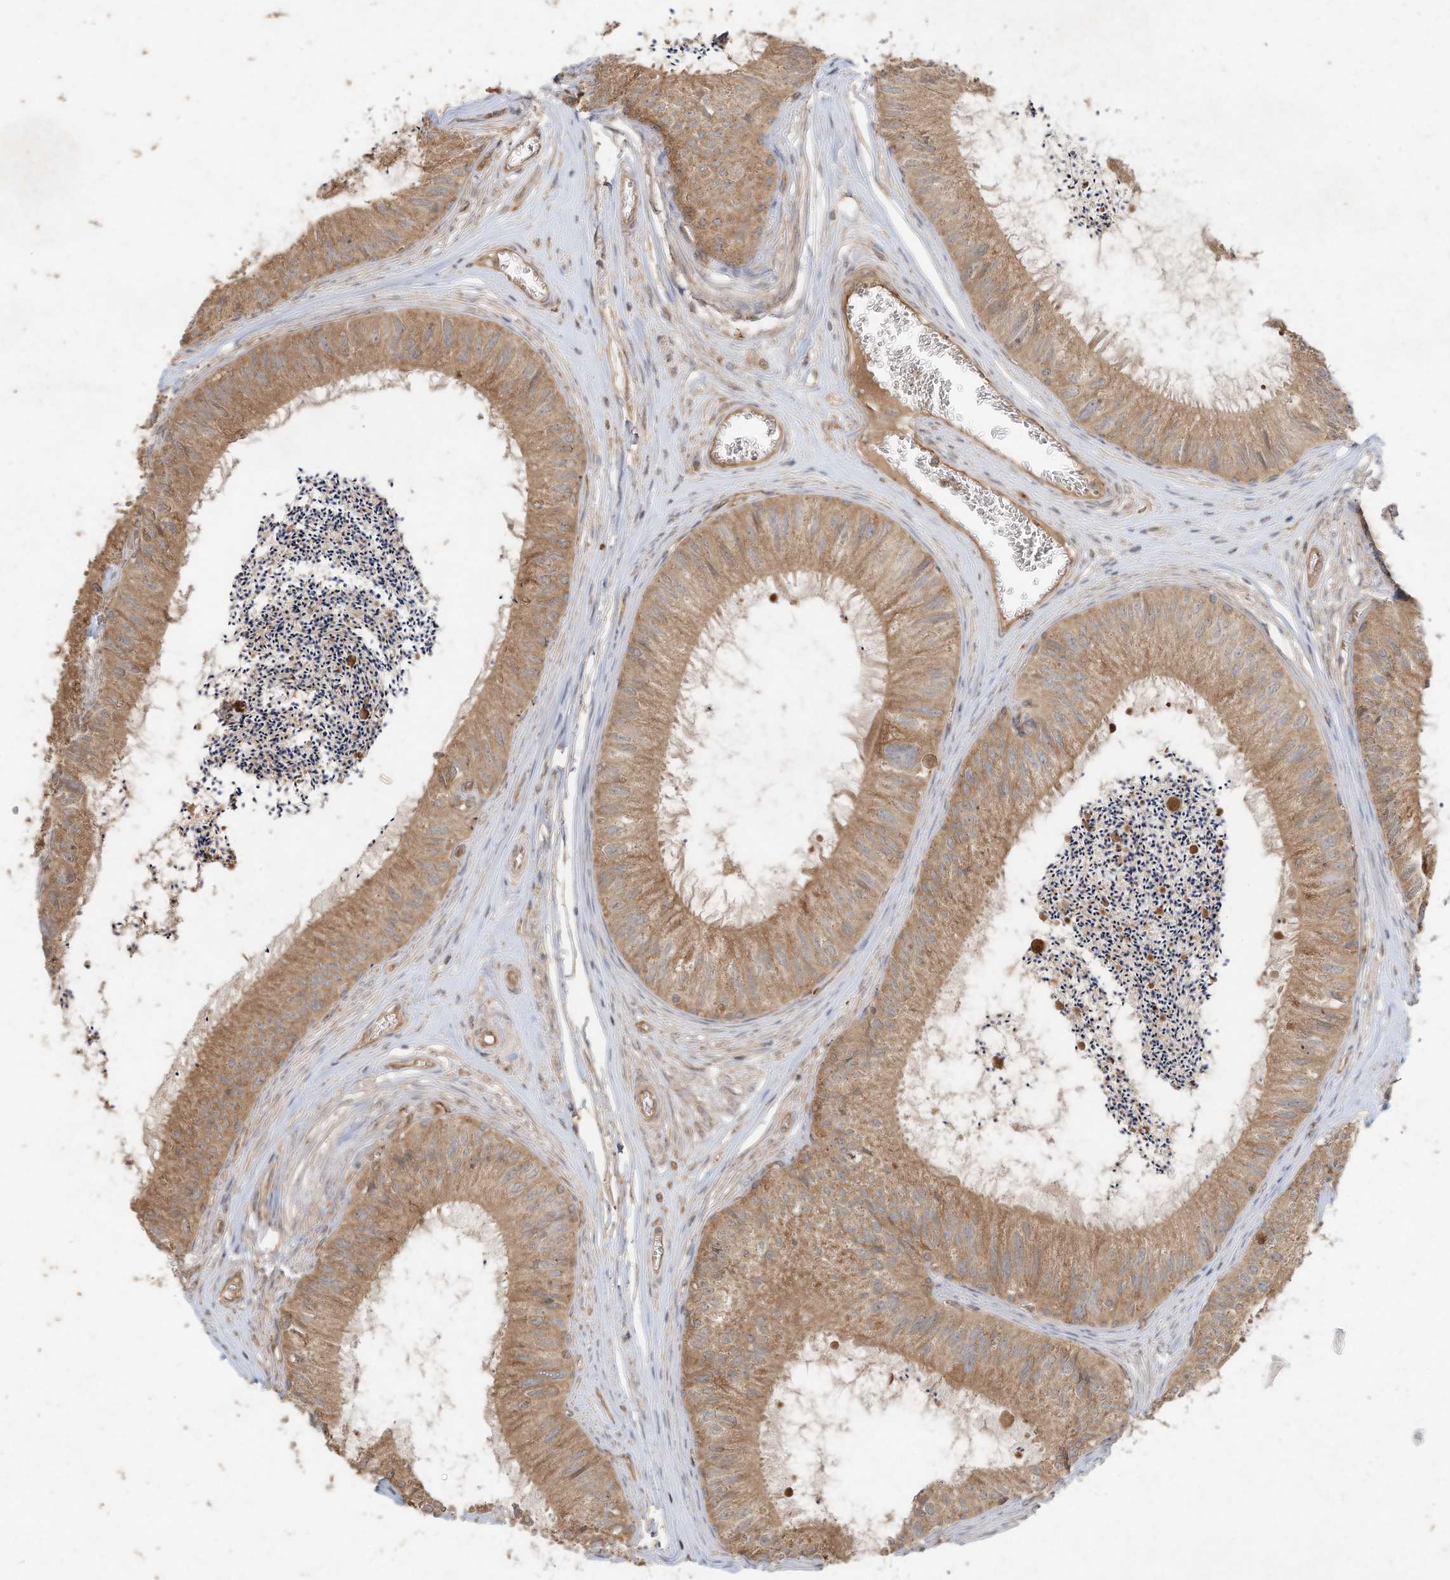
{"staining": {"intensity": "moderate", "quantity": ">75%", "location": "cytoplasmic/membranous"}, "tissue": "epididymis", "cell_type": "Glandular cells", "image_type": "normal", "snomed": [{"axis": "morphology", "description": "Normal tissue, NOS"}, {"axis": "topography", "description": "Epididymis"}], "caption": "Immunohistochemistry (IHC) image of normal epididymis: human epididymis stained using immunohistochemistry demonstrates medium levels of moderate protein expression localized specifically in the cytoplasmic/membranous of glandular cells, appearing as a cytoplasmic/membranous brown color.", "gene": "DYNC1I2", "patient": {"sex": "male", "age": 79}}